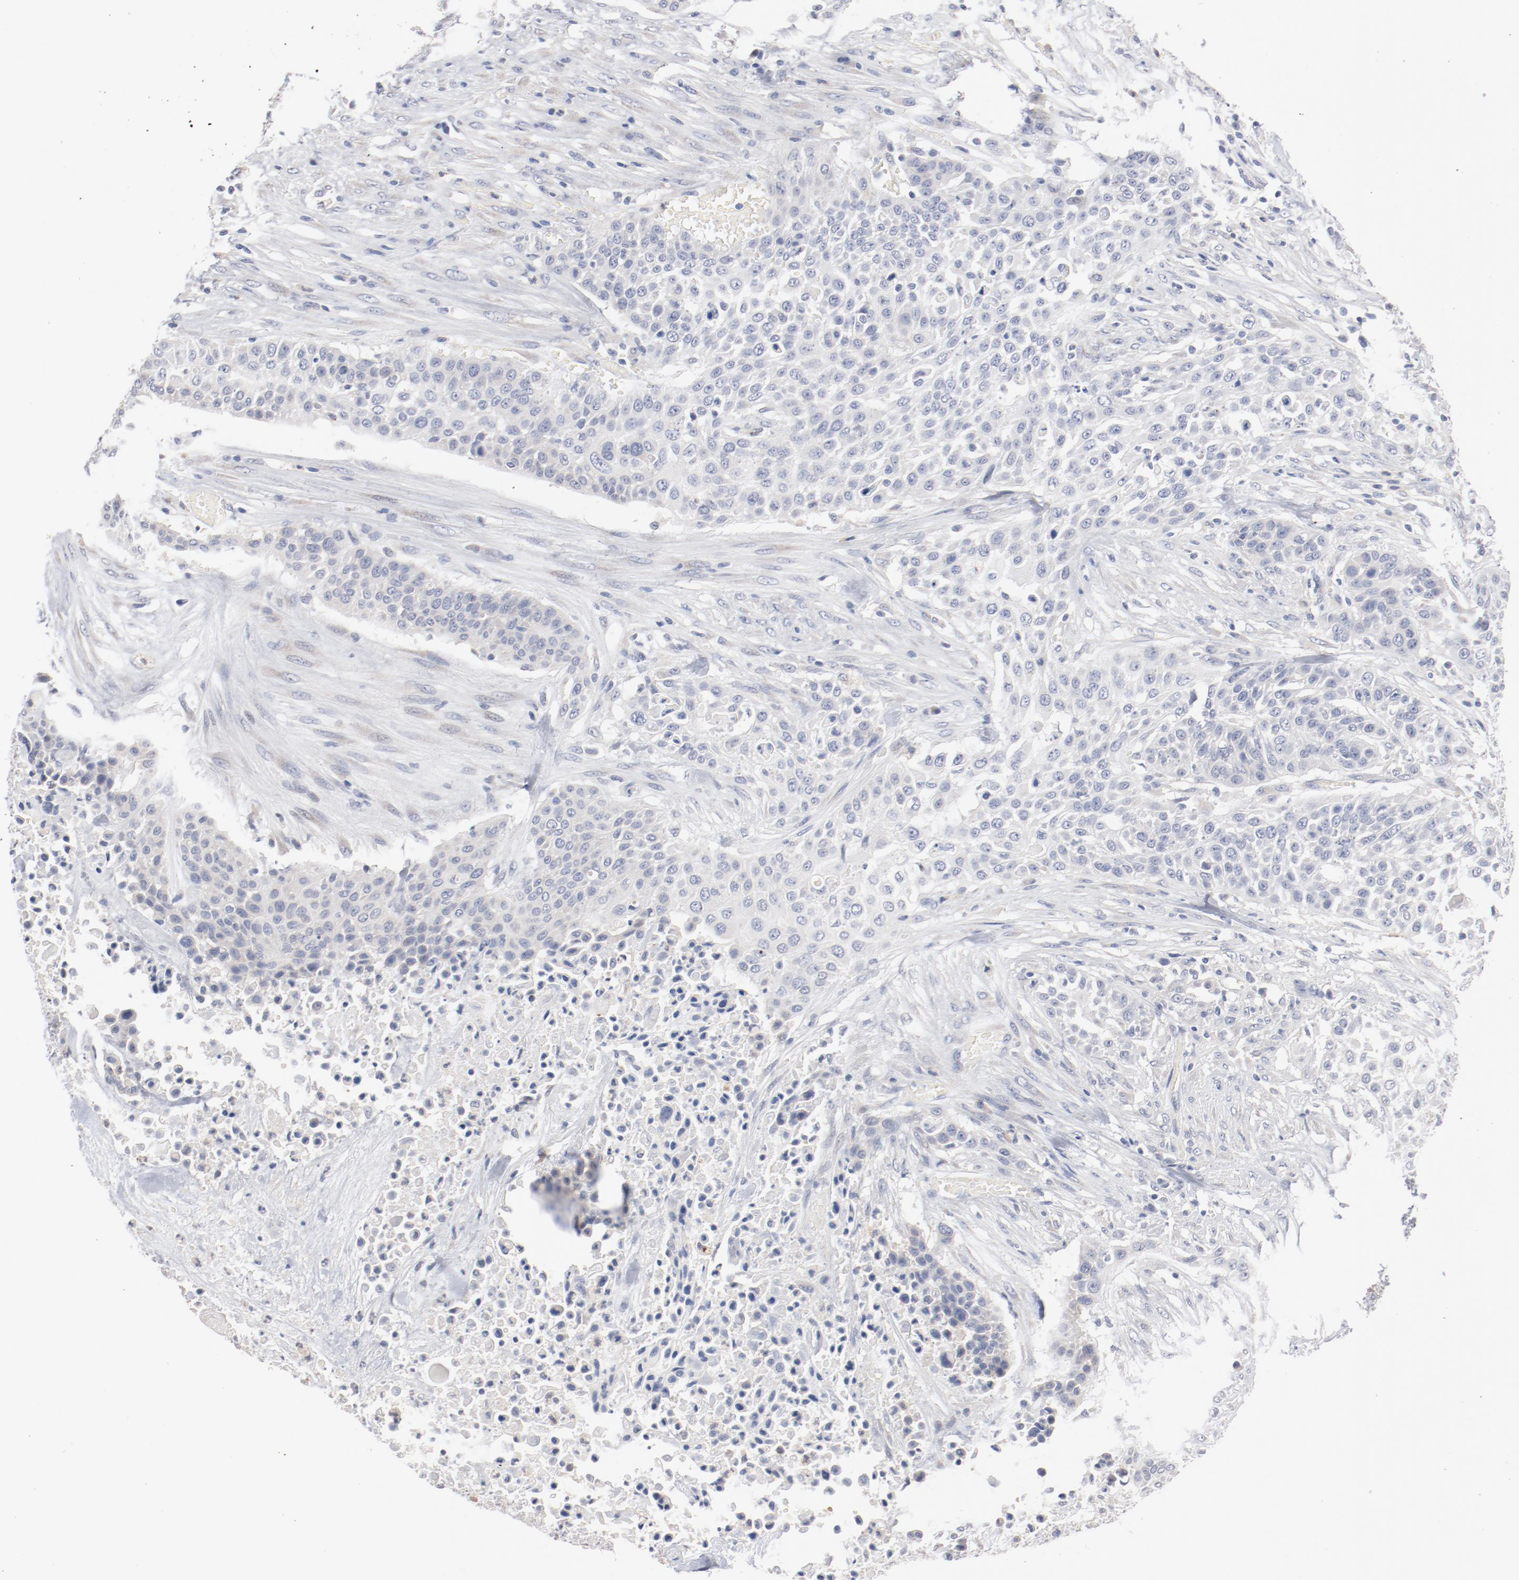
{"staining": {"intensity": "negative", "quantity": "none", "location": "none"}, "tissue": "urothelial cancer", "cell_type": "Tumor cells", "image_type": "cancer", "snomed": [{"axis": "morphology", "description": "Urothelial carcinoma, High grade"}, {"axis": "topography", "description": "Urinary bladder"}], "caption": "Immunohistochemical staining of urothelial cancer displays no significant staining in tumor cells. Nuclei are stained in blue.", "gene": "AK7", "patient": {"sex": "male", "age": 74}}